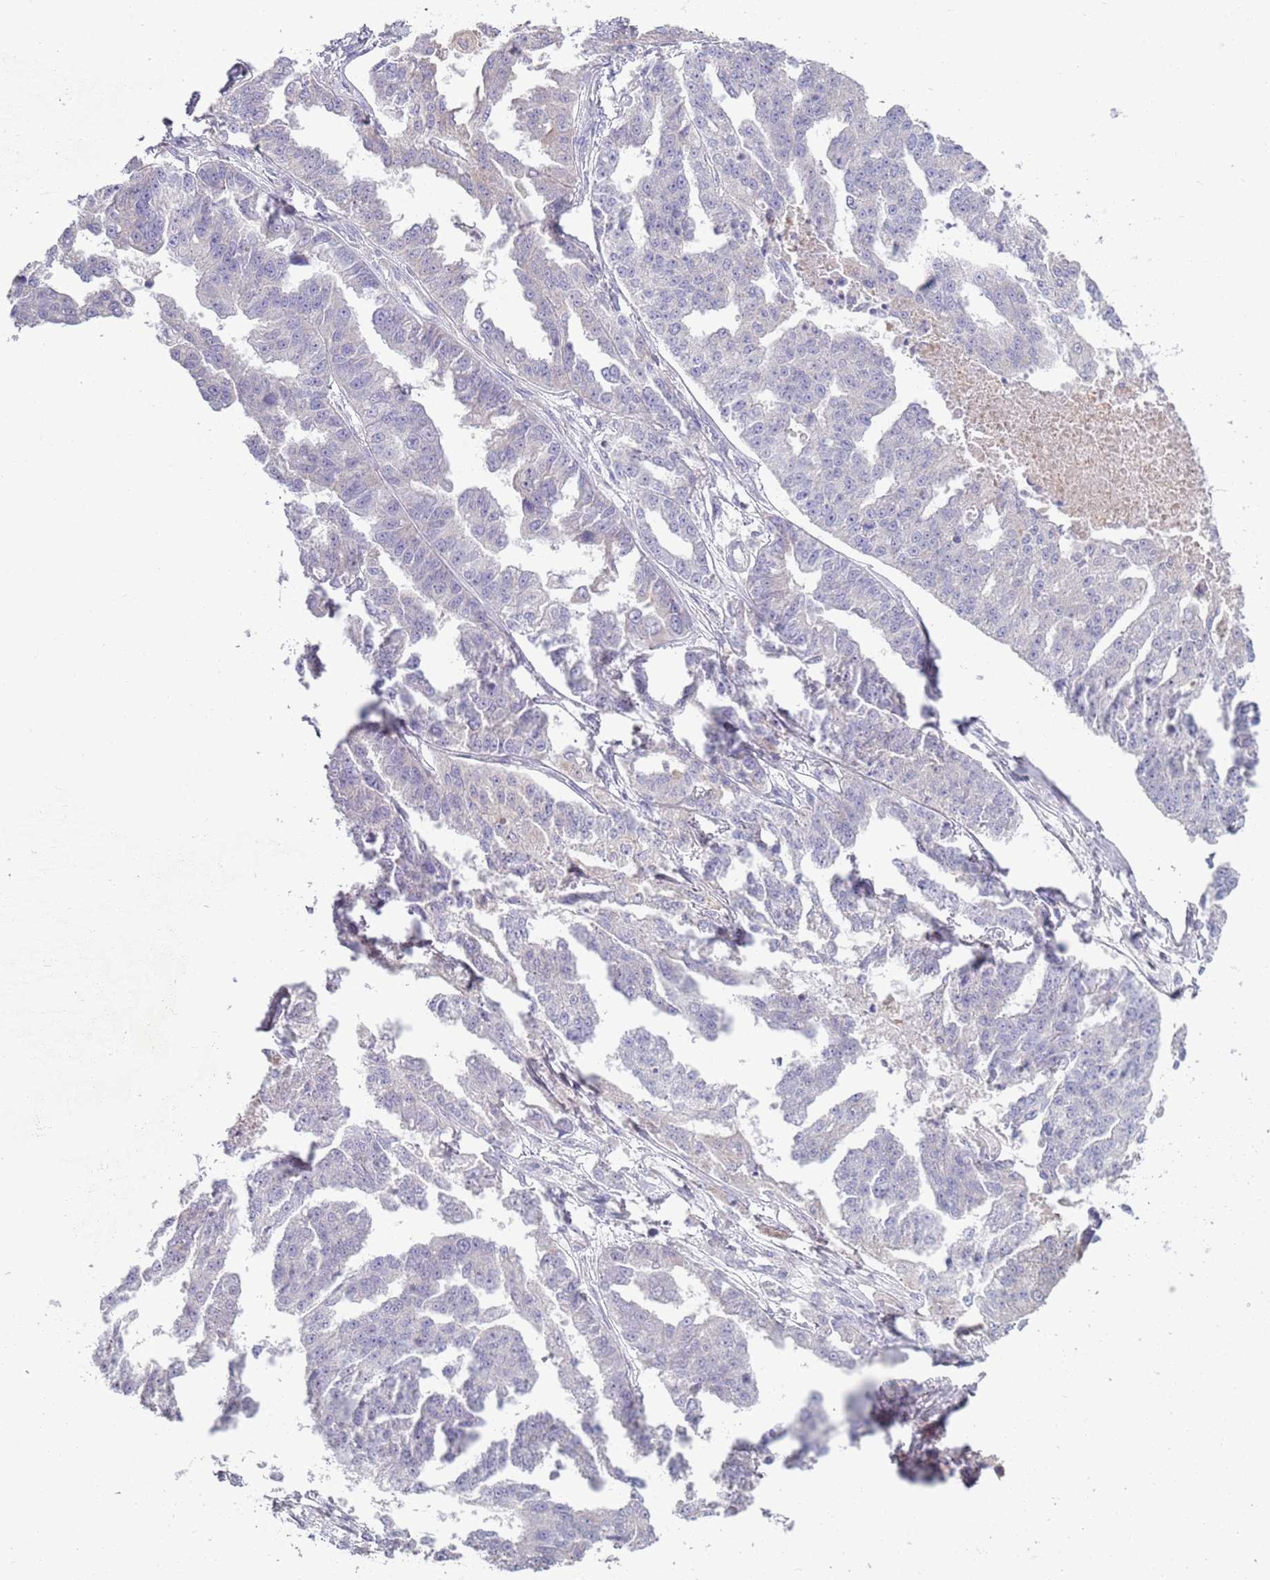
{"staining": {"intensity": "negative", "quantity": "none", "location": "none"}, "tissue": "ovarian cancer", "cell_type": "Tumor cells", "image_type": "cancer", "snomed": [{"axis": "morphology", "description": "Cystadenocarcinoma, serous, NOS"}, {"axis": "topography", "description": "Ovary"}], "caption": "Tumor cells show no significant protein staining in ovarian serous cystadenocarcinoma.", "gene": "LTB", "patient": {"sex": "female", "age": 58}}